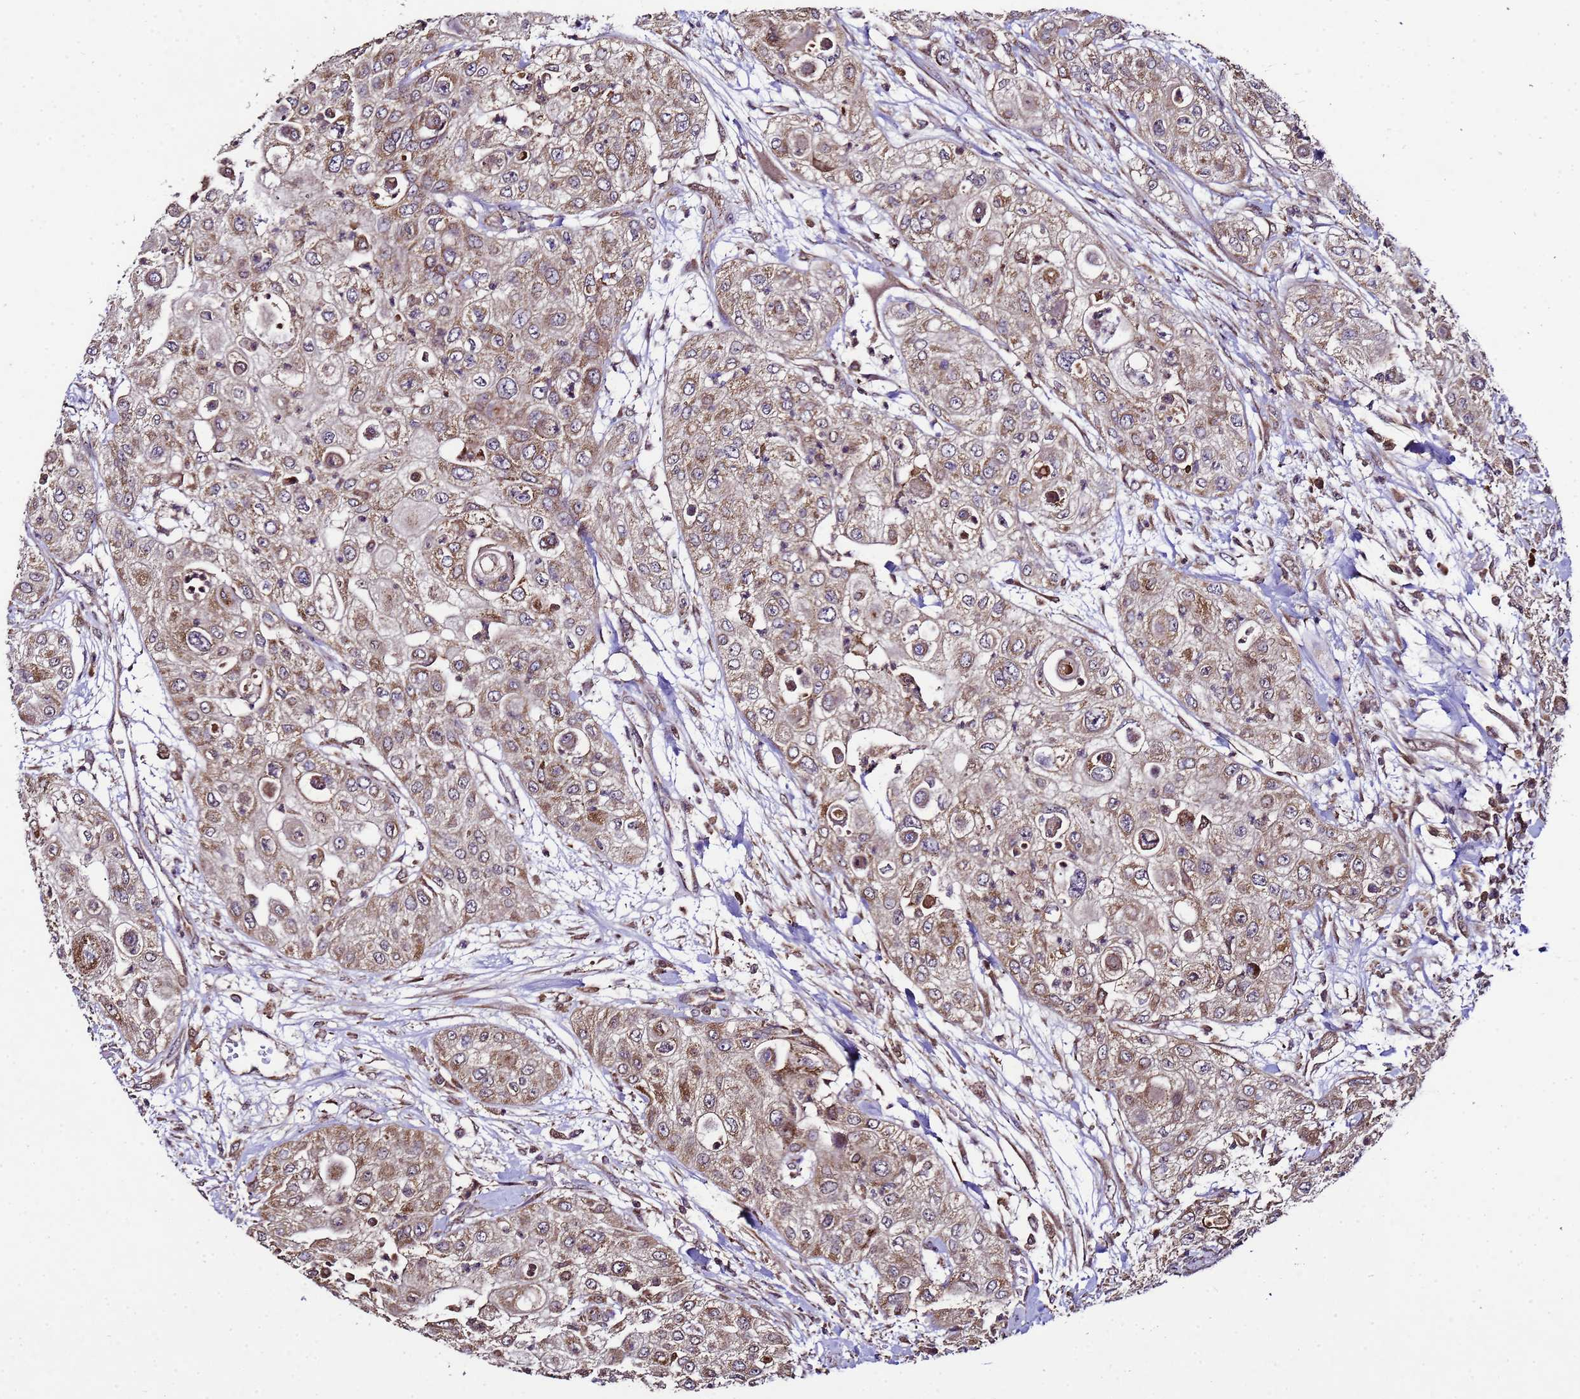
{"staining": {"intensity": "moderate", "quantity": "25%-75%", "location": "cytoplasmic/membranous"}, "tissue": "urothelial cancer", "cell_type": "Tumor cells", "image_type": "cancer", "snomed": [{"axis": "morphology", "description": "Urothelial carcinoma, High grade"}, {"axis": "topography", "description": "Urinary bladder"}], "caption": "Urothelial cancer stained for a protein (brown) shows moderate cytoplasmic/membranous positive expression in about 25%-75% of tumor cells.", "gene": "HSPBAP1", "patient": {"sex": "female", "age": 79}}